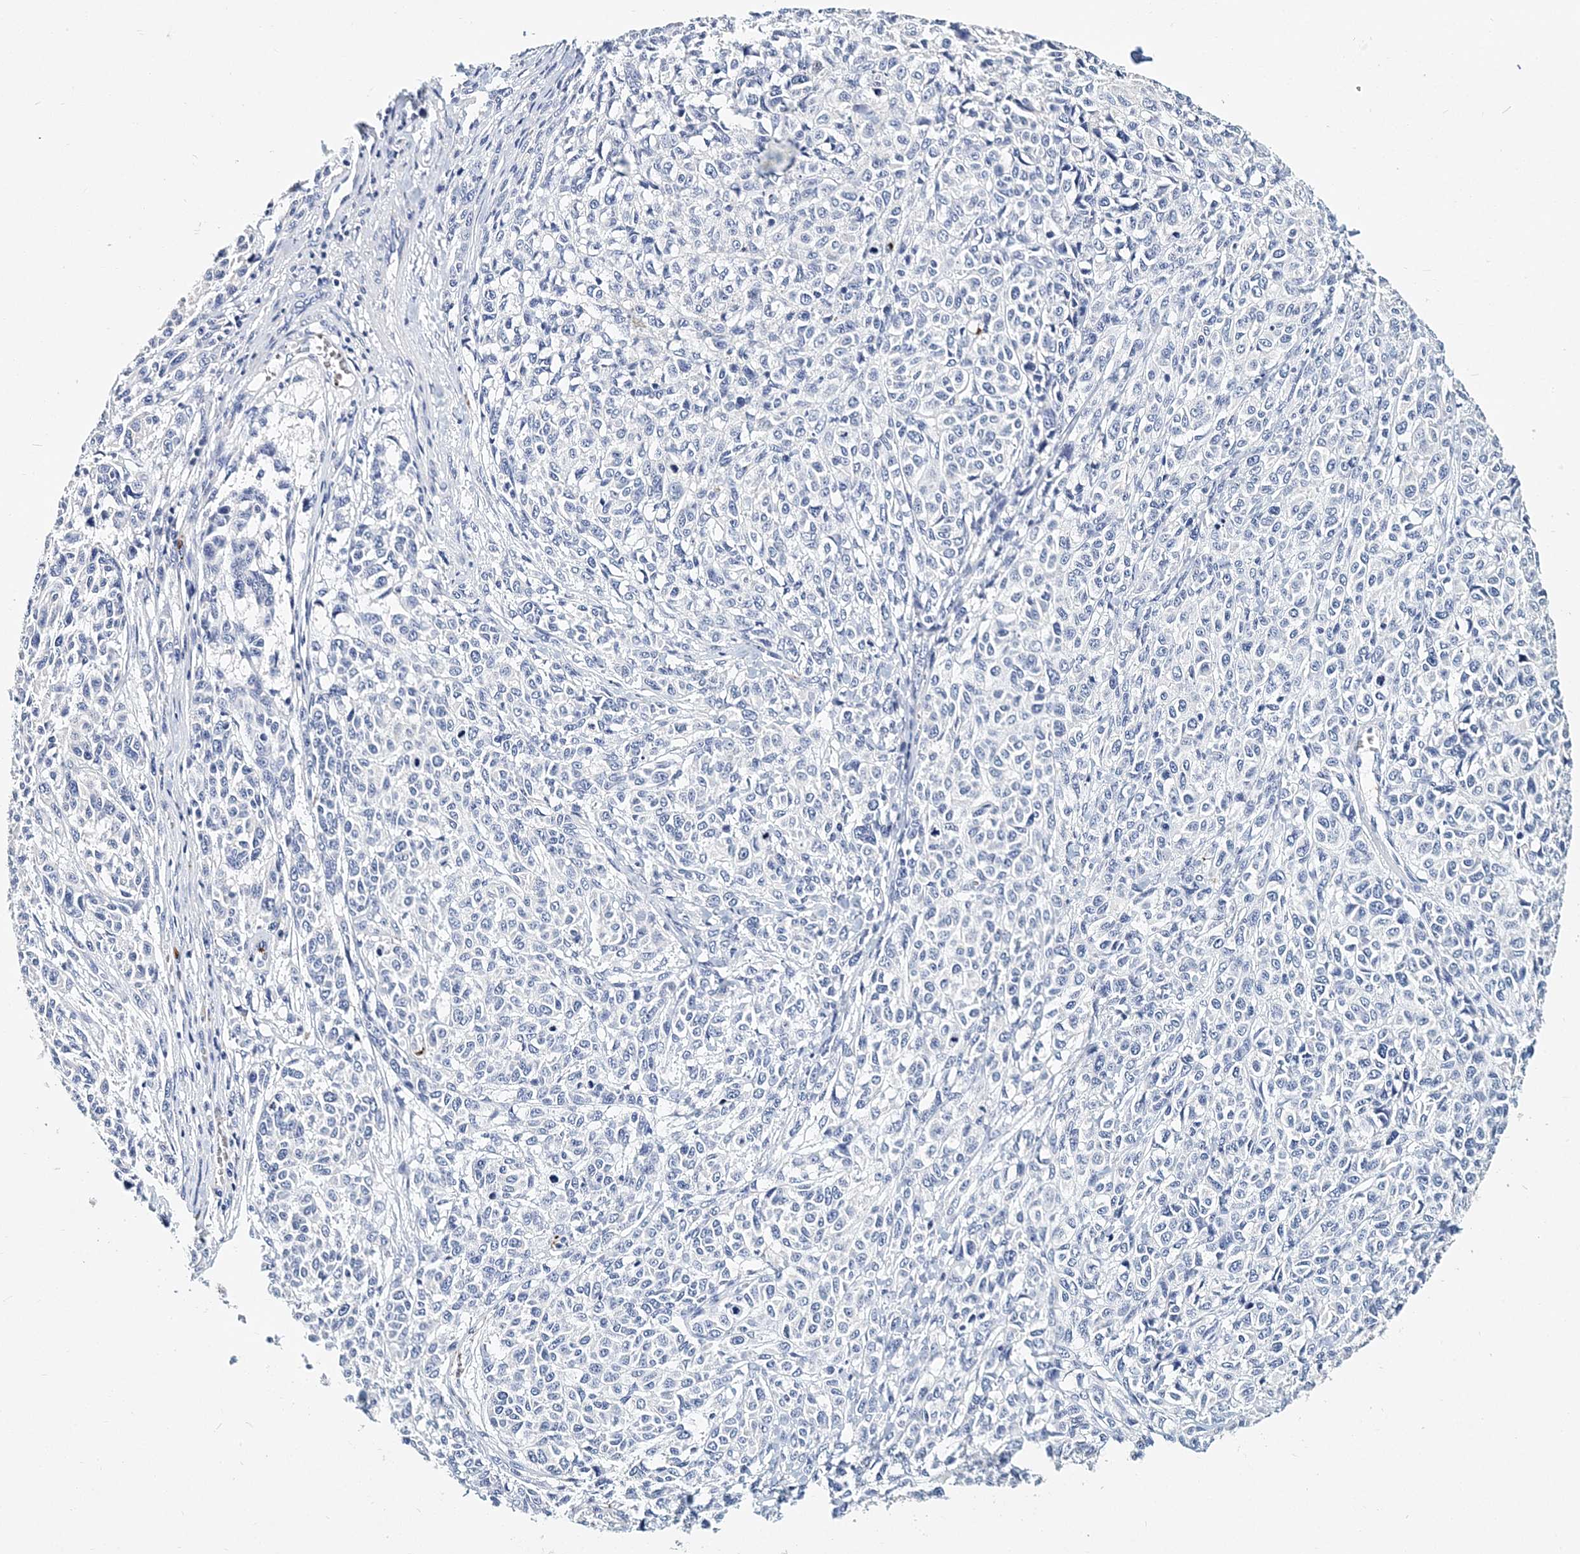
{"staining": {"intensity": "negative", "quantity": "none", "location": "none"}, "tissue": "melanoma", "cell_type": "Tumor cells", "image_type": "cancer", "snomed": [{"axis": "morphology", "description": "Malignant melanoma, NOS"}, {"axis": "topography", "description": "Skin"}], "caption": "Tumor cells show no significant protein staining in melanoma. The staining is performed using DAB brown chromogen with nuclei counter-stained in using hematoxylin.", "gene": "ITGA2B", "patient": {"sex": "male", "age": 49}}